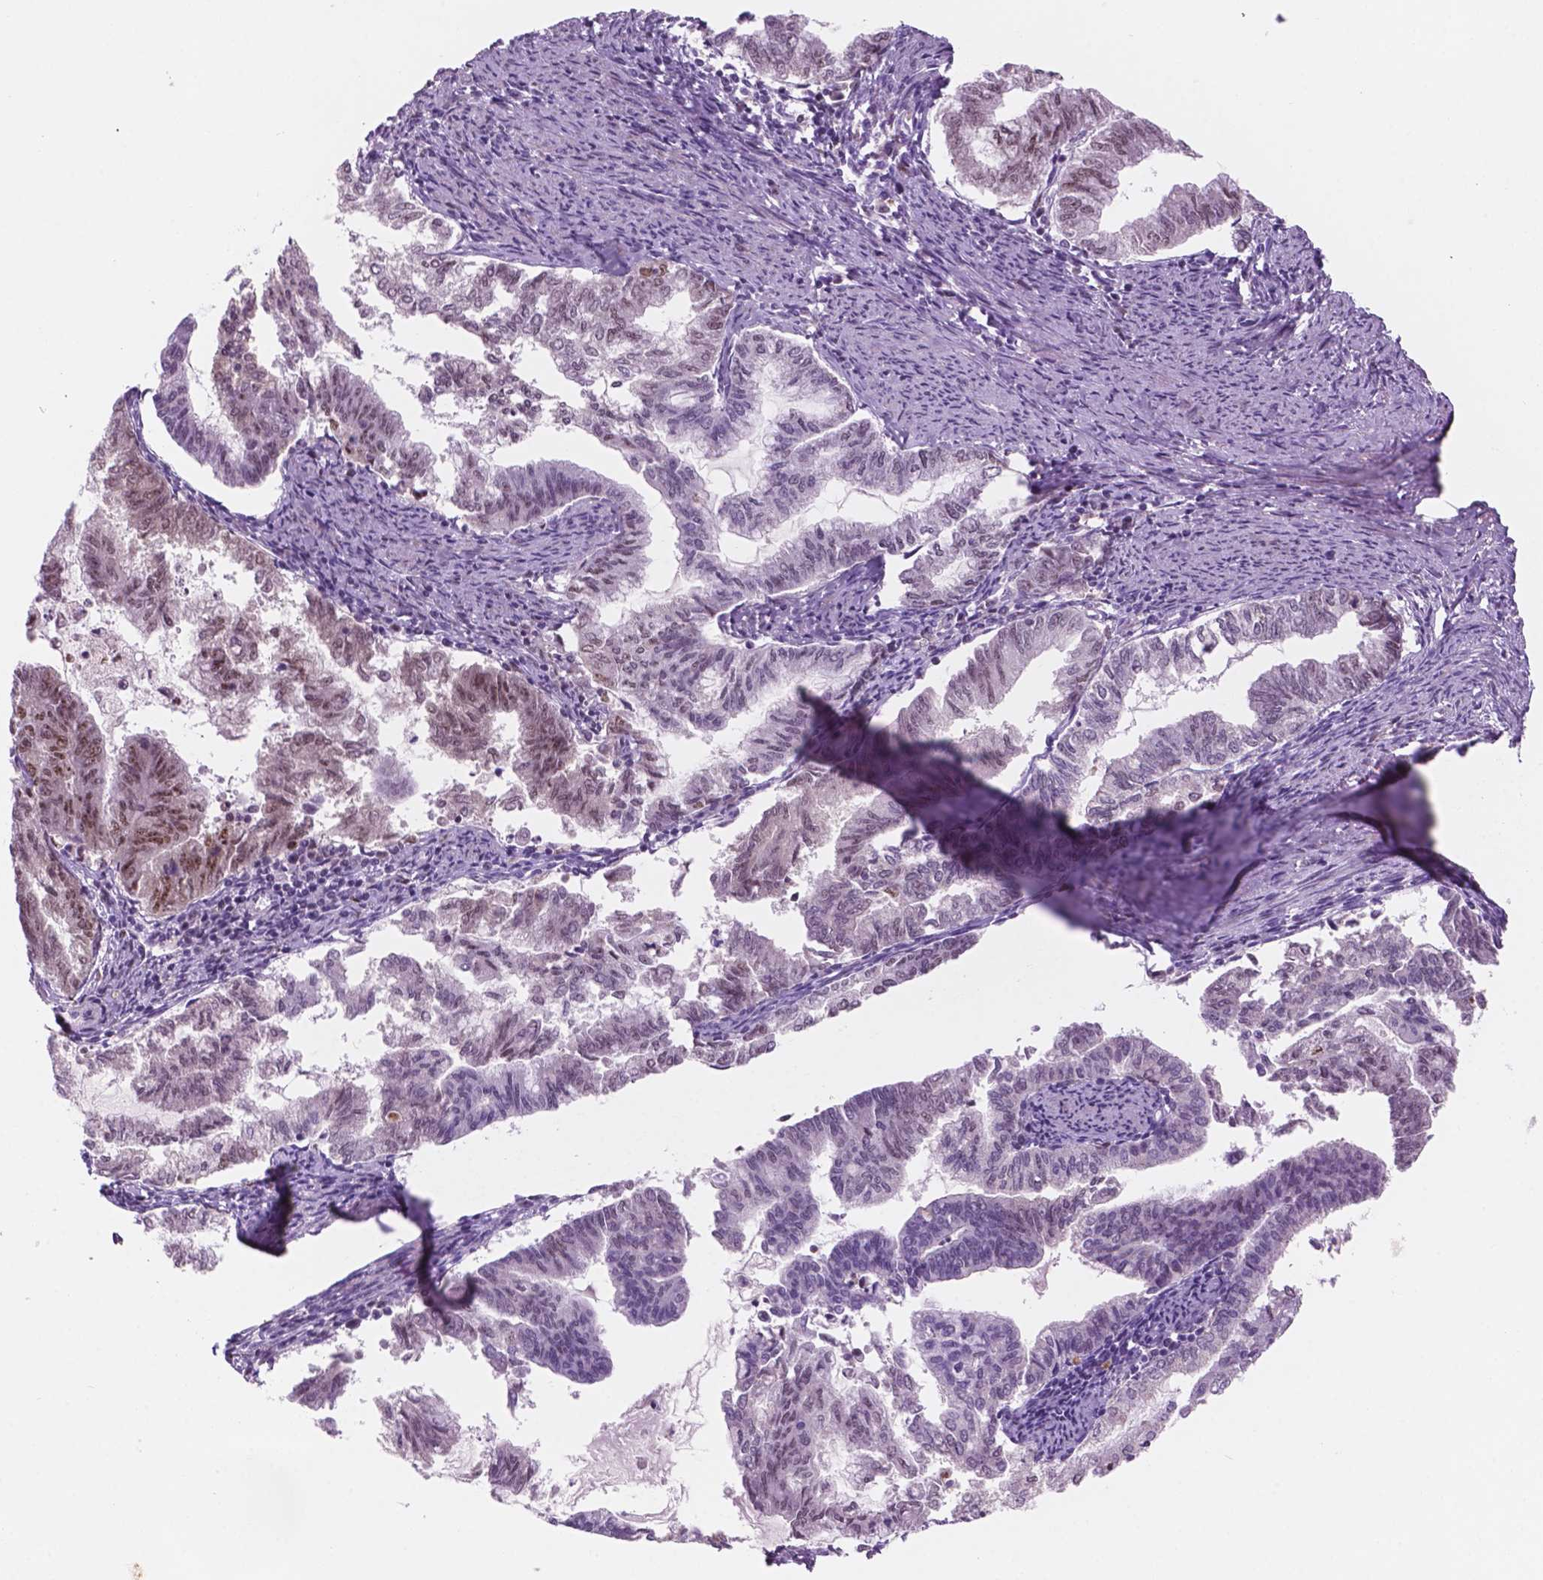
{"staining": {"intensity": "moderate", "quantity": "<25%", "location": "nuclear"}, "tissue": "endometrial cancer", "cell_type": "Tumor cells", "image_type": "cancer", "snomed": [{"axis": "morphology", "description": "Adenocarcinoma, NOS"}, {"axis": "topography", "description": "Endometrium"}], "caption": "IHC micrograph of neoplastic tissue: adenocarcinoma (endometrial) stained using IHC displays low levels of moderate protein expression localized specifically in the nuclear of tumor cells, appearing as a nuclear brown color.", "gene": "CTR9", "patient": {"sex": "female", "age": 79}}